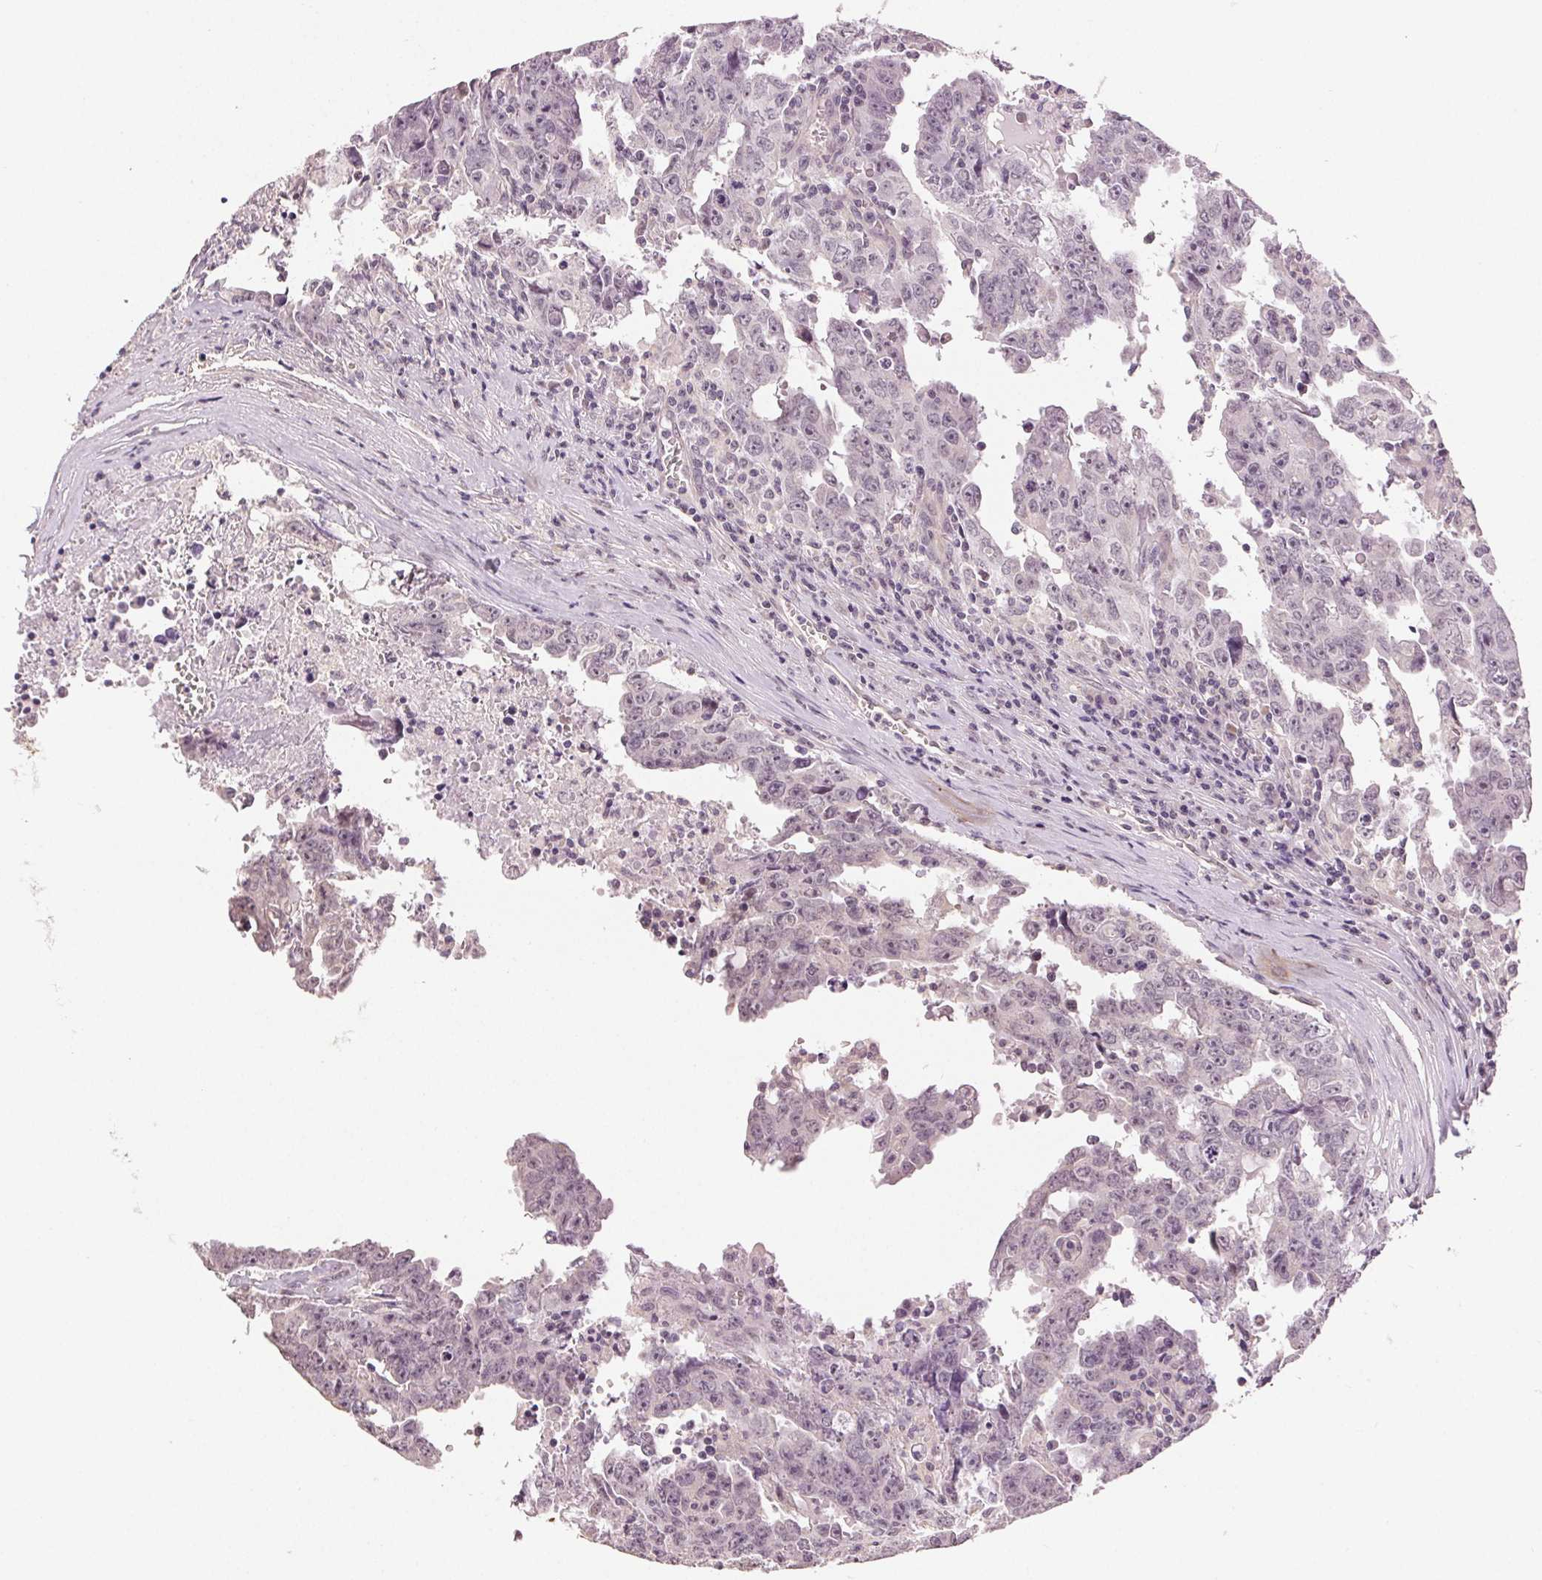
{"staining": {"intensity": "negative", "quantity": "none", "location": "none"}, "tissue": "testis cancer", "cell_type": "Tumor cells", "image_type": "cancer", "snomed": [{"axis": "morphology", "description": "Carcinoma, Embryonal, NOS"}, {"axis": "topography", "description": "Testis"}], "caption": "The micrograph displays no staining of tumor cells in embryonal carcinoma (testis).", "gene": "PLCB1", "patient": {"sex": "male", "age": 22}}